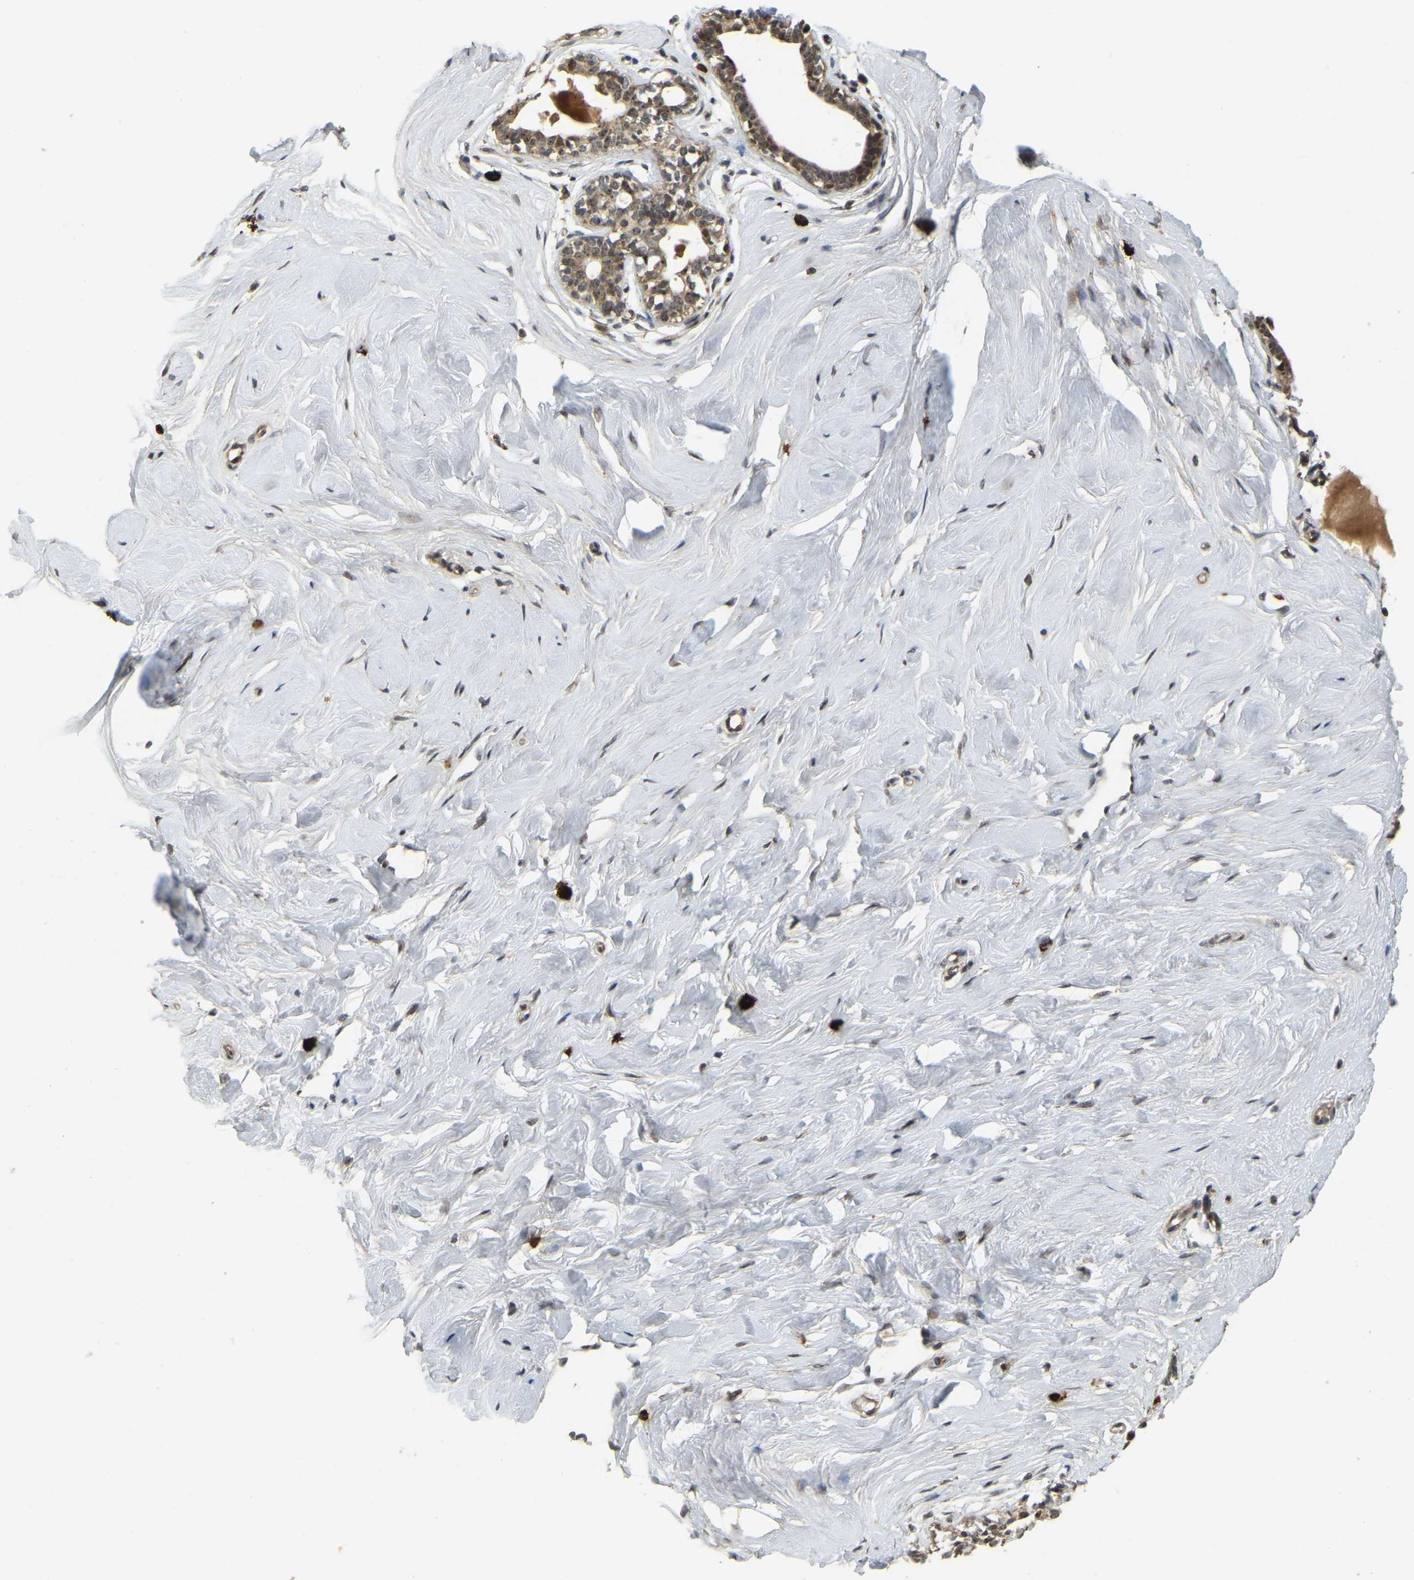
{"staining": {"intensity": "moderate", "quantity": ">75%", "location": "cytoplasmic/membranous,nuclear"}, "tissue": "breast", "cell_type": "Glandular cells", "image_type": "normal", "snomed": [{"axis": "morphology", "description": "Normal tissue, NOS"}, {"axis": "topography", "description": "Breast"}], "caption": "Breast stained for a protein exhibits moderate cytoplasmic/membranous,nuclear positivity in glandular cells. Using DAB (brown) and hematoxylin (blue) stains, captured at high magnification using brightfield microscopy.", "gene": "BRF2", "patient": {"sex": "female", "age": 23}}